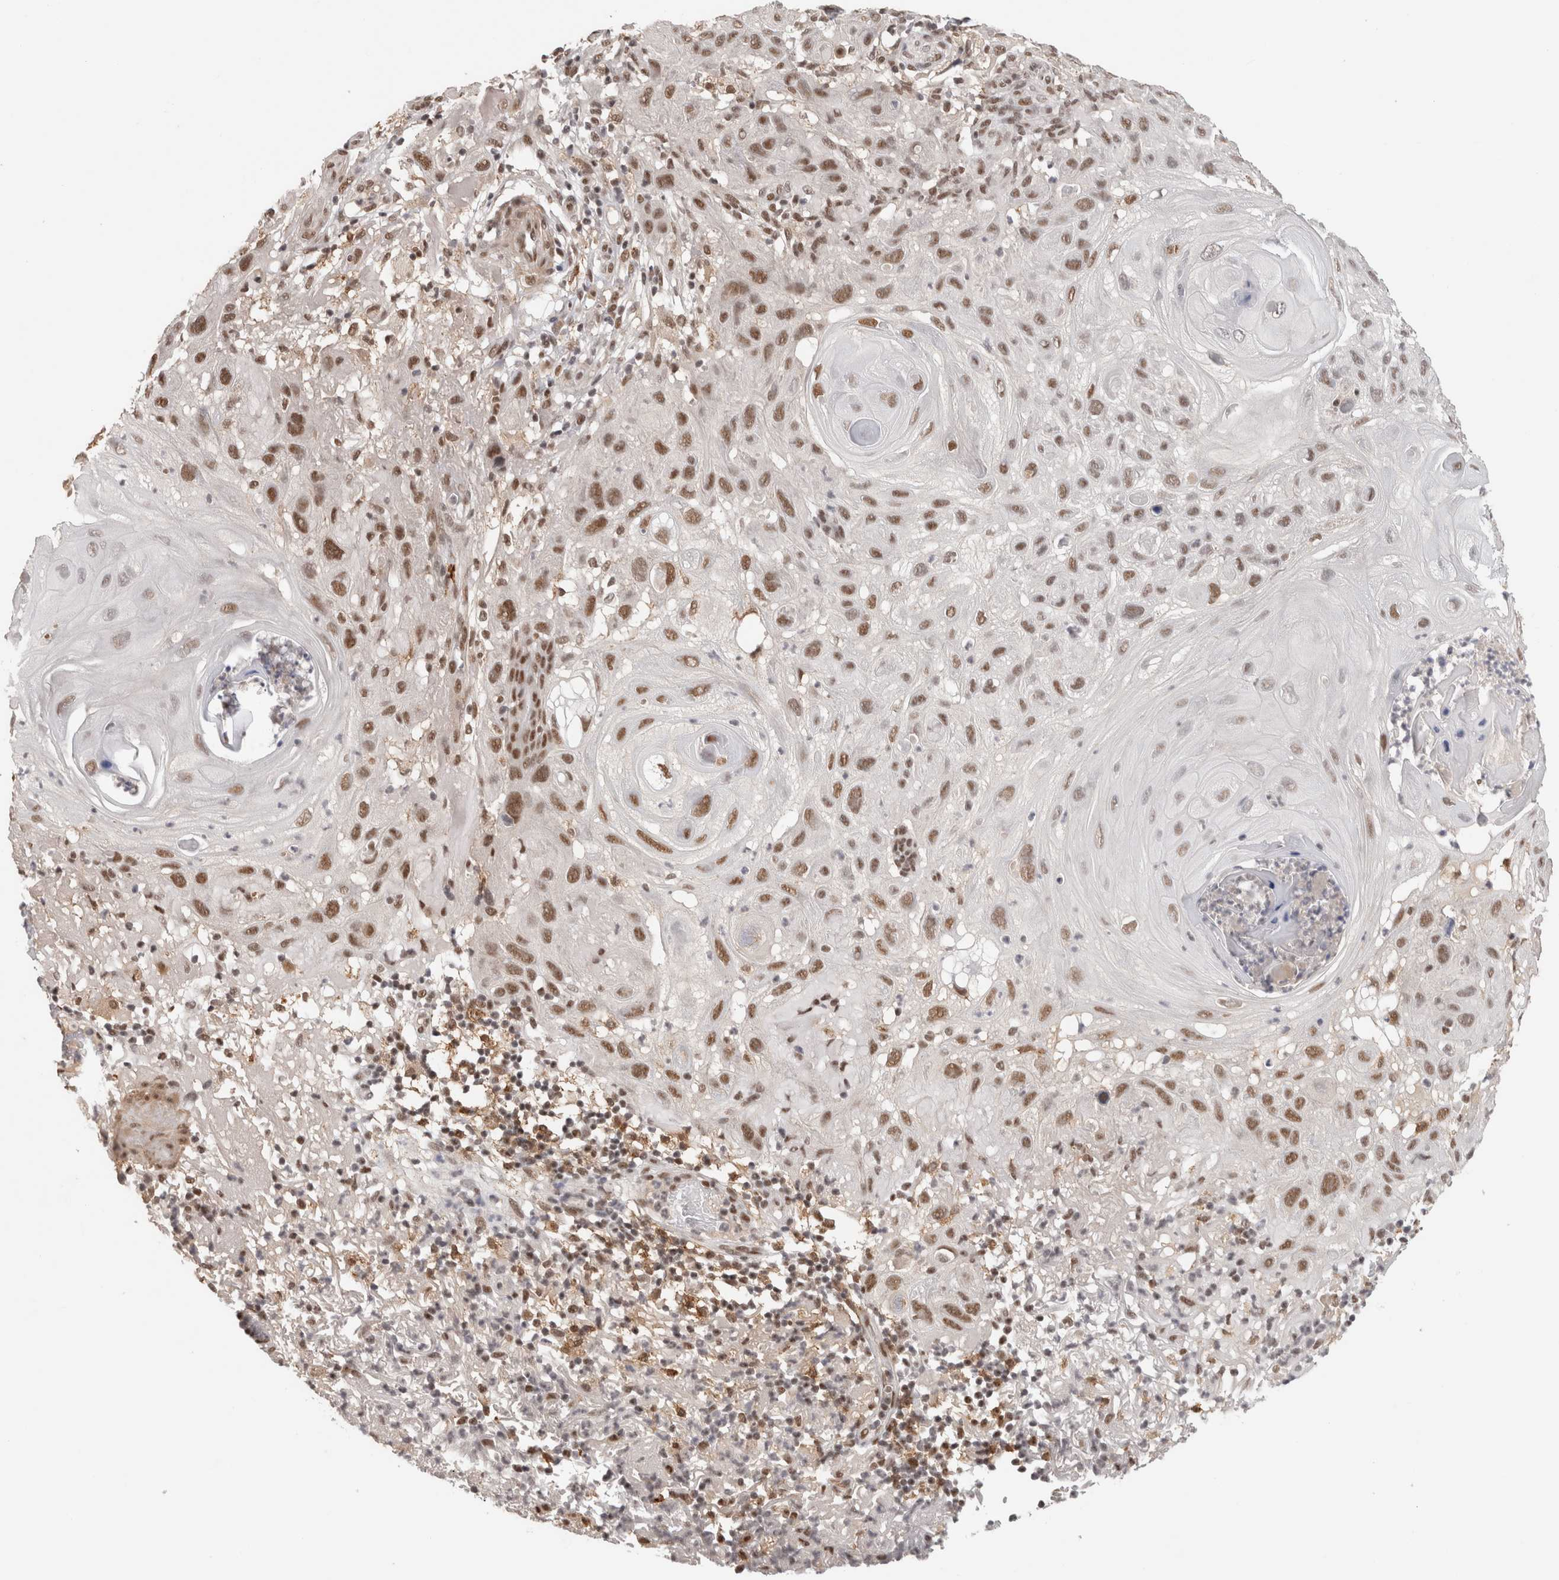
{"staining": {"intensity": "moderate", "quantity": ">75%", "location": "nuclear"}, "tissue": "skin cancer", "cell_type": "Tumor cells", "image_type": "cancer", "snomed": [{"axis": "morphology", "description": "Squamous cell carcinoma, NOS"}, {"axis": "topography", "description": "Skin"}], "caption": "Protein analysis of squamous cell carcinoma (skin) tissue reveals moderate nuclear staining in approximately >75% of tumor cells. Immunohistochemistry (ihc) stains the protein in brown and the nuclei are stained blue.", "gene": "ZNF830", "patient": {"sex": "female", "age": 96}}